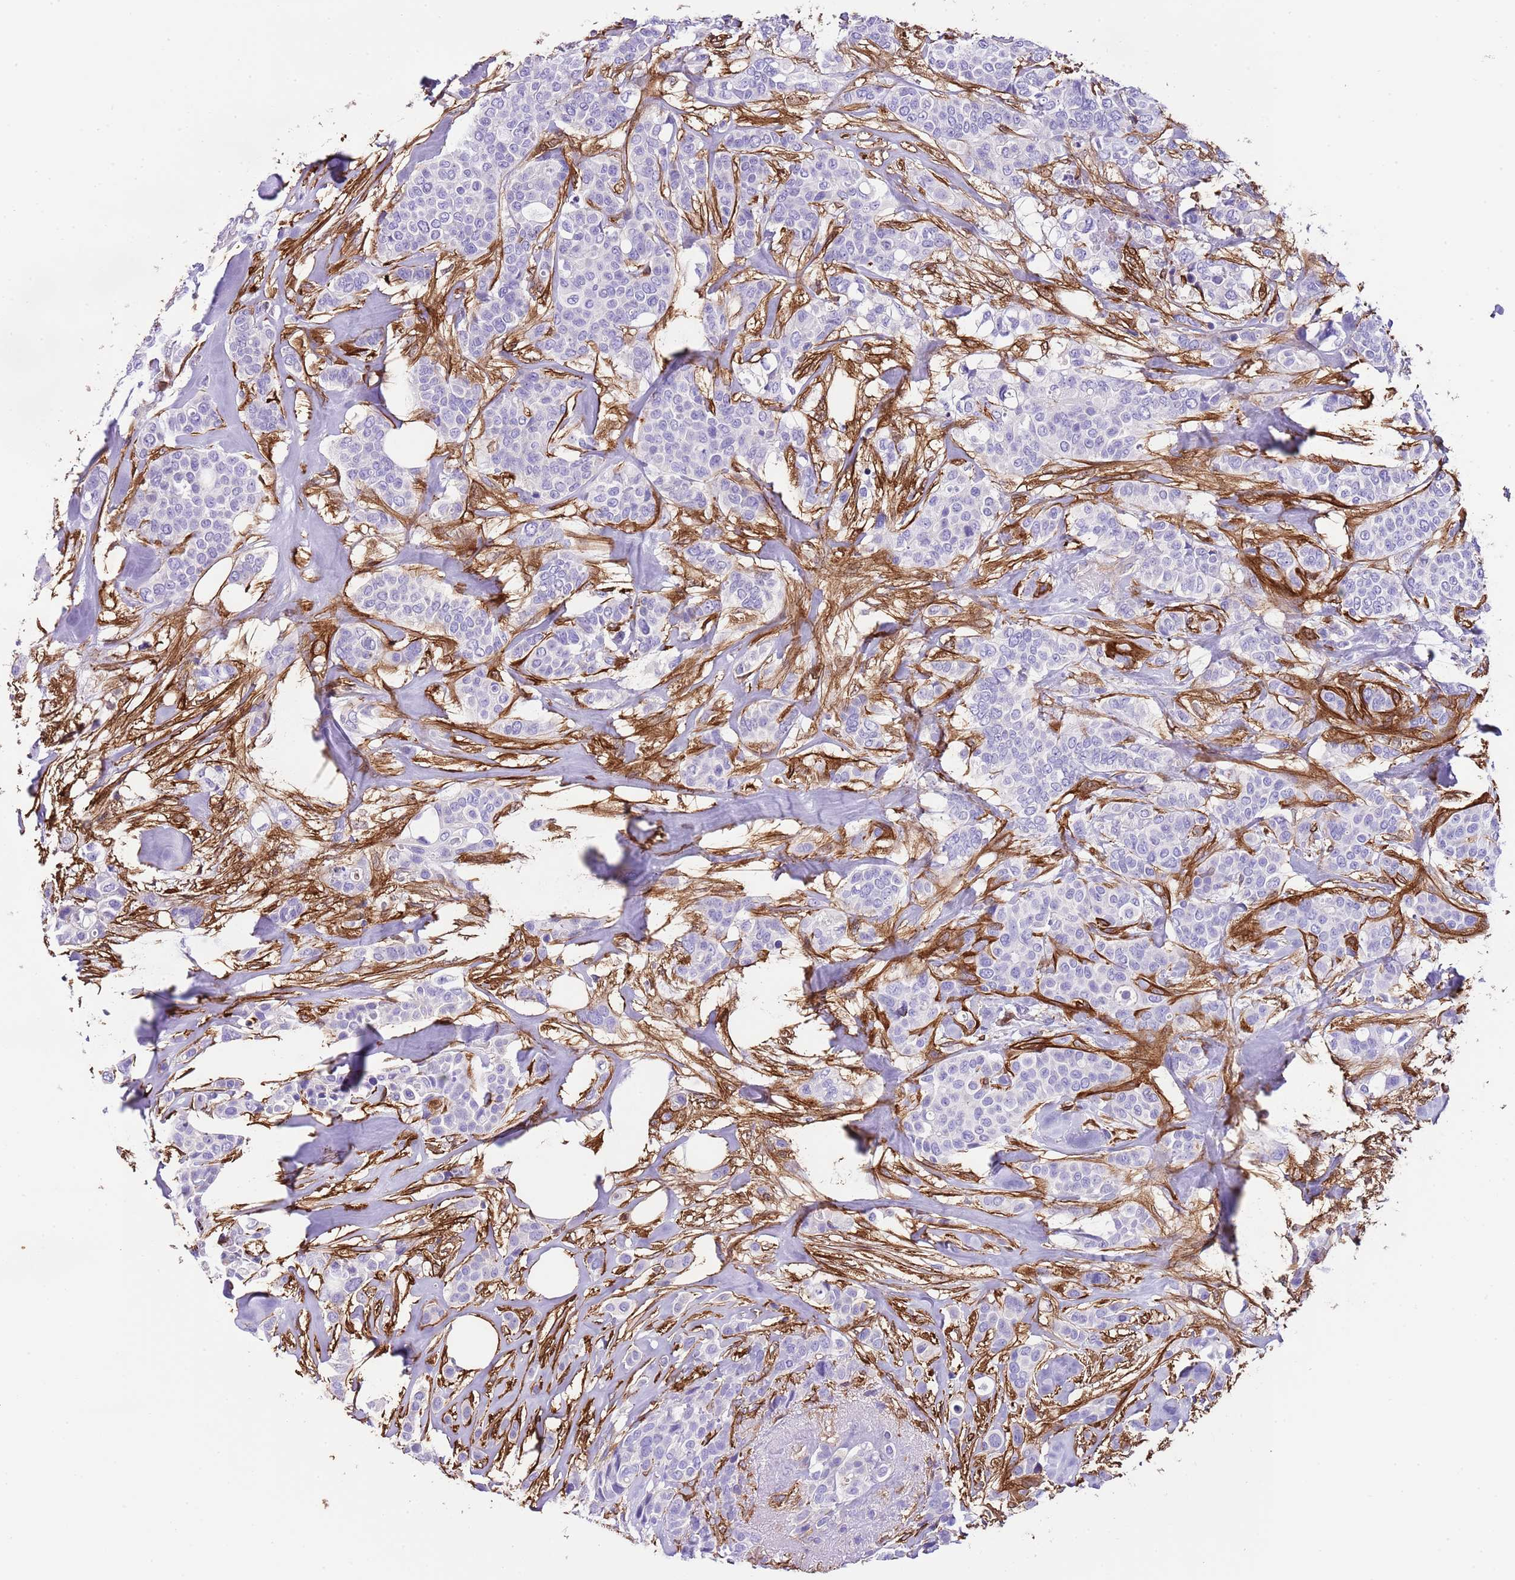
{"staining": {"intensity": "negative", "quantity": "none", "location": "none"}, "tissue": "breast cancer", "cell_type": "Tumor cells", "image_type": "cancer", "snomed": [{"axis": "morphology", "description": "Lobular carcinoma"}, {"axis": "topography", "description": "Breast"}], "caption": "High power microscopy photomicrograph of an IHC histopathology image of lobular carcinoma (breast), revealing no significant expression in tumor cells.", "gene": "CNN2", "patient": {"sex": "female", "age": 51}}